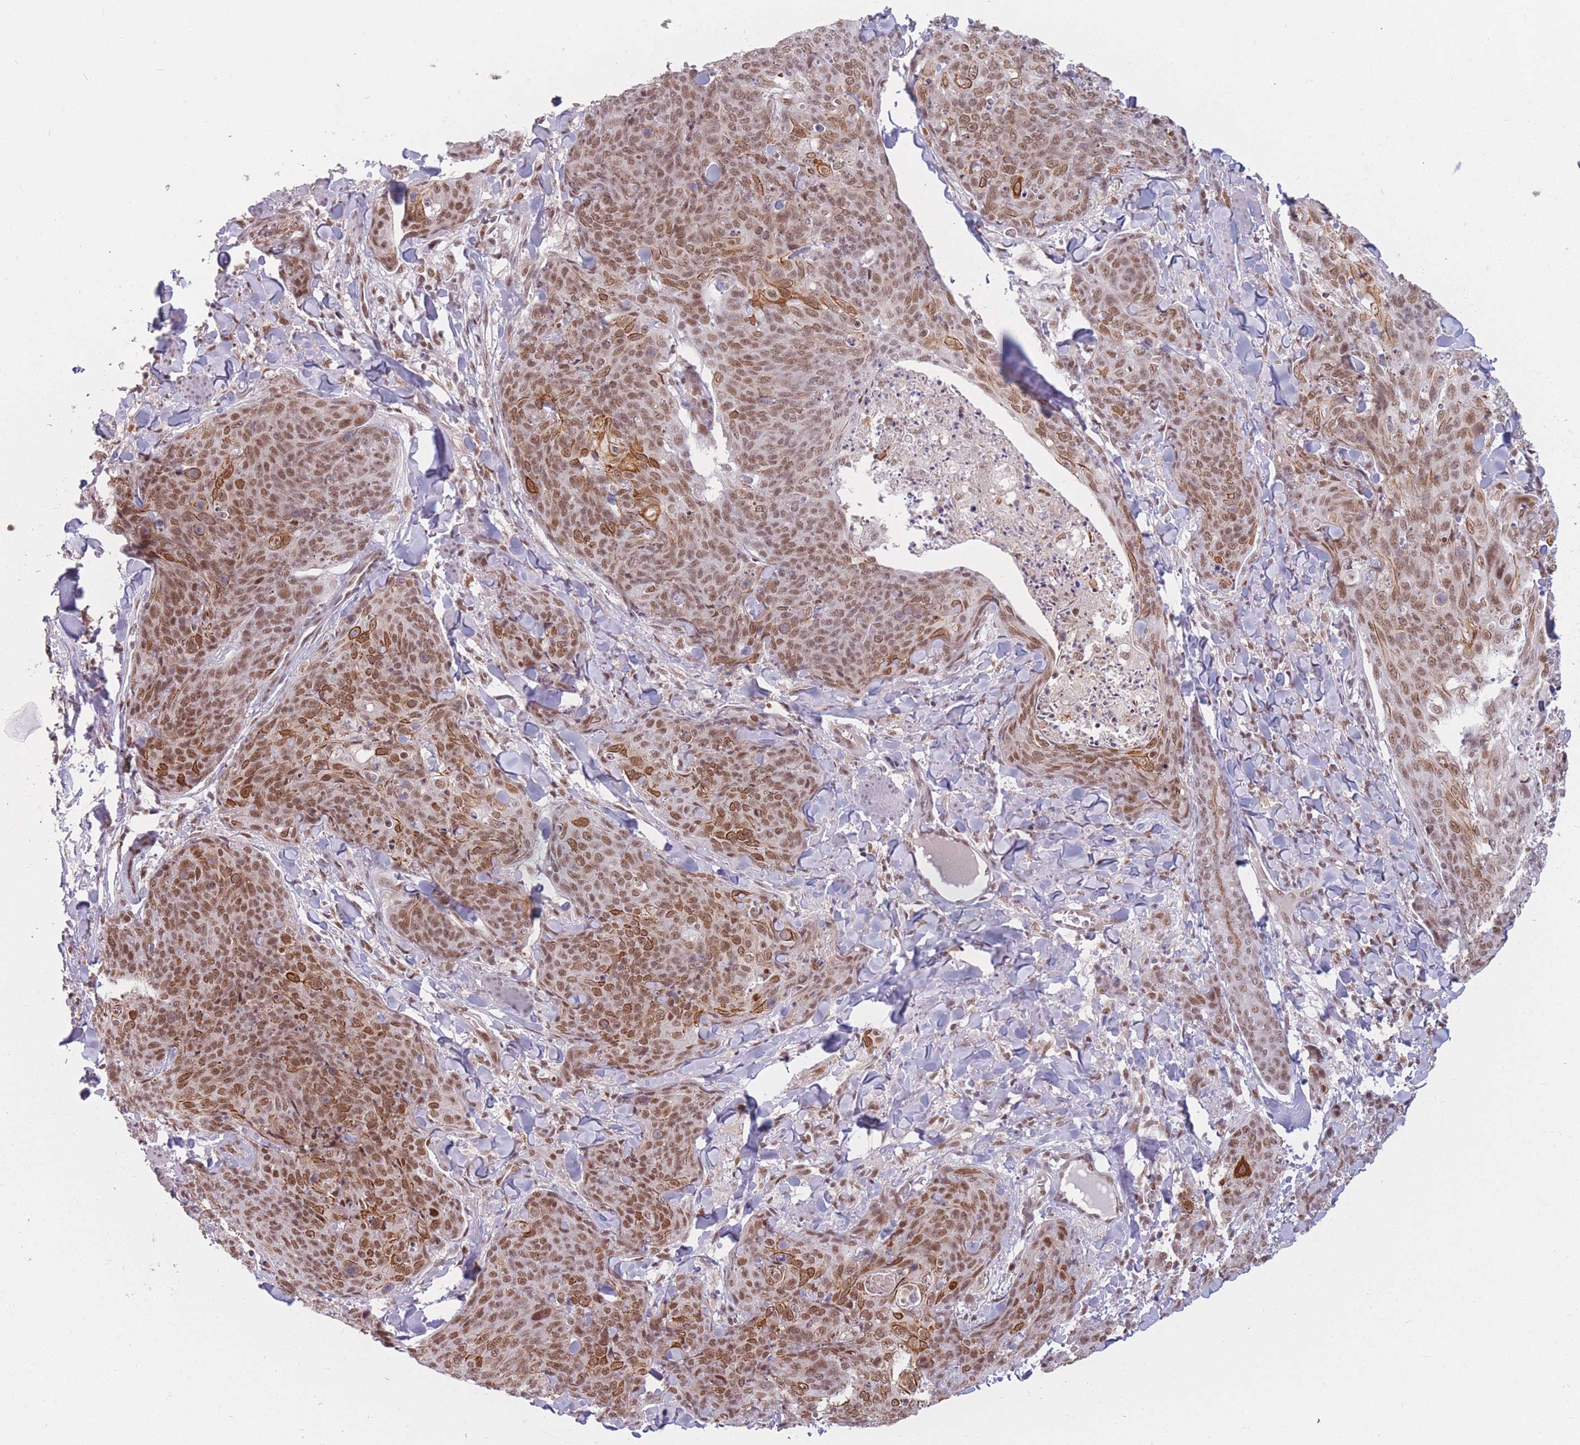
{"staining": {"intensity": "moderate", "quantity": ">75%", "location": "cytoplasmic/membranous,nuclear"}, "tissue": "skin cancer", "cell_type": "Tumor cells", "image_type": "cancer", "snomed": [{"axis": "morphology", "description": "Squamous cell carcinoma, NOS"}, {"axis": "topography", "description": "Skin"}, {"axis": "topography", "description": "Vulva"}], "caption": "This is a micrograph of immunohistochemistry (IHC) staining of squamous cell carcinoma (skin), which shows moderate expression in the cytoplasmic/membranous and nuclear of tumor cells.", "gene": "SUPT6H", "patient": {"sex": "female", "age": 85}}